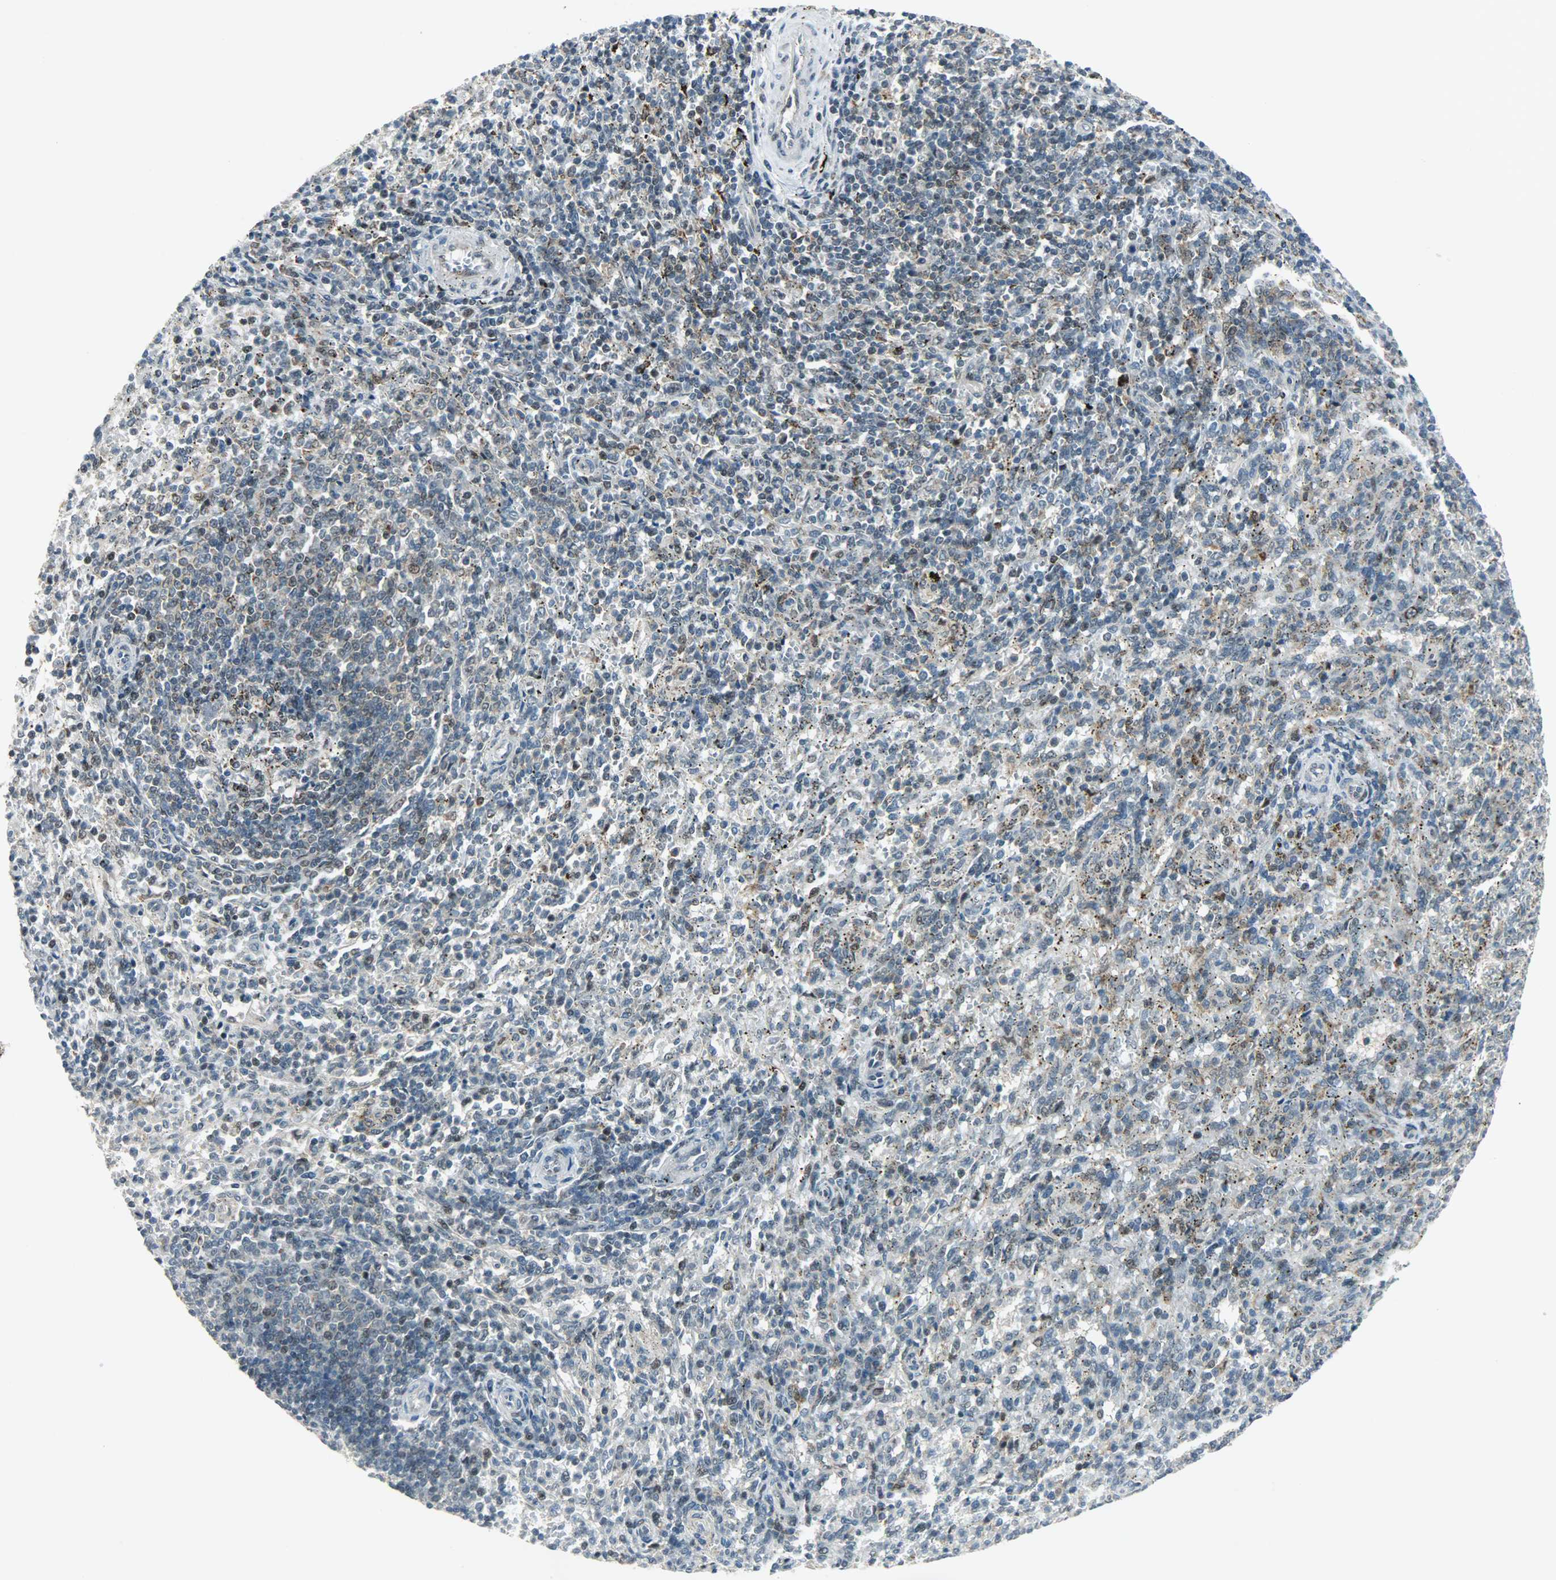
{"staining": {"intensity": "weak", "quantity": "25%-75%", "location": "cytoplasmic/membranous,nuclear"}, "tissue": "spleen", "cell_type": "Cells in red pulp", "image_type": "normal", "snomed": [{"axis": "morphology", "description": "Normal tissue, NOS"}, {"axis": "topography", "description": "Spleen"}], "caption": "Immunohistochemical staining of benign human spleen demonstrates weak cytoplasmic/membranous,nuclear protein positivity in approximately 25%-75% of cells in red pulp.", "gene": "IL15", "patient": {"sex": "female", "age": 10}}